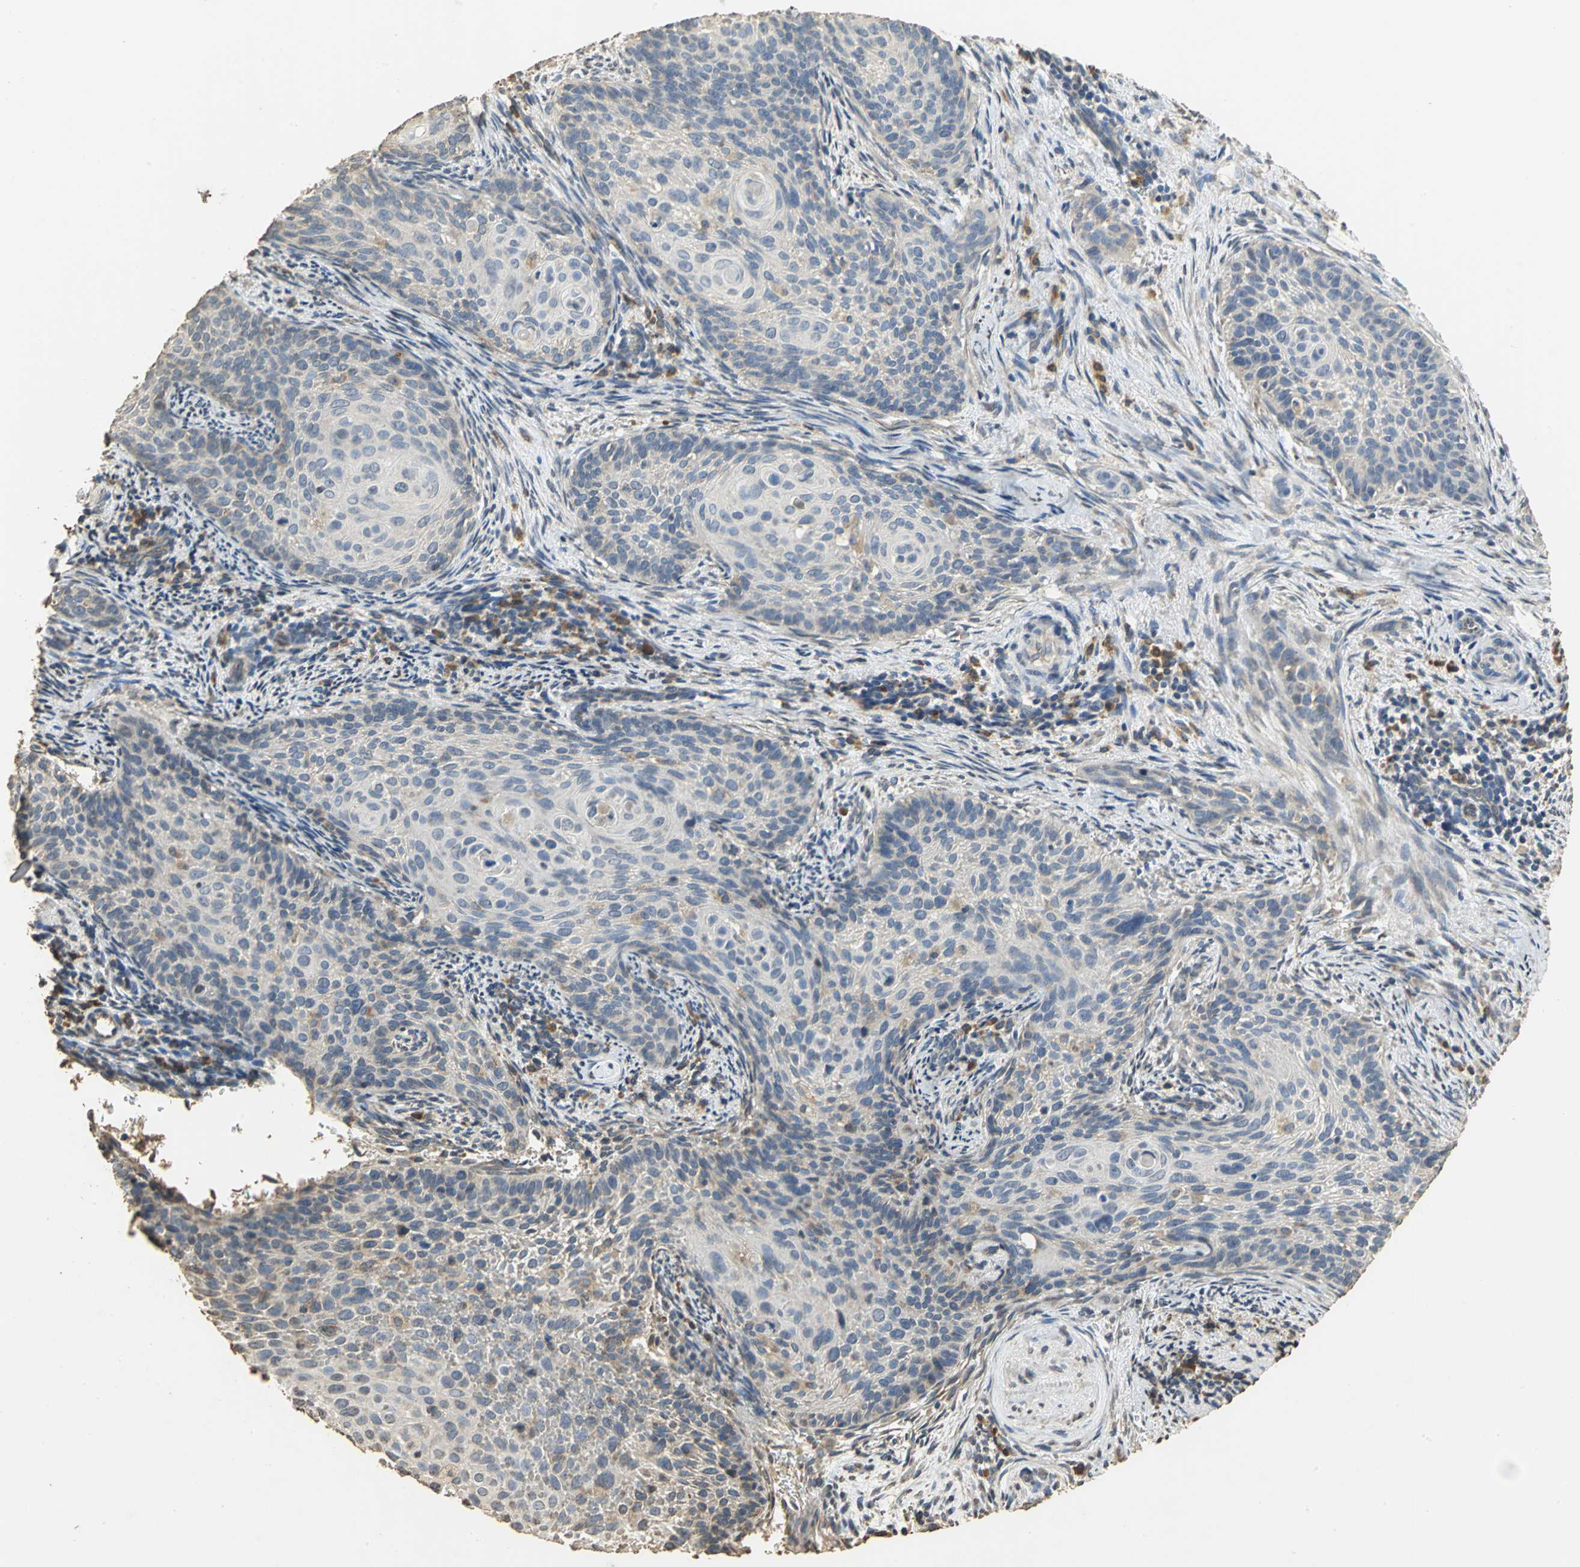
{"staining": {"intensity": "weak", "quantity": "25%-75%", "location": "cytoplasmic/membranous"}, "tissue": "cervical cancer", "cell_type": "Tumor cells", "image_type": "cancer", "snomed": [{"axis": "morphology", "description": "Squamous cell carcinoma, NOS"}, {"axis": "topography", "description": "Cervix"}], "caption": "A histopathology image showing weak cytoplasmic/membranous expression in approximately 25%-75% of tumor cells in cervical cancer (squamous cell carcinoma), as visualized by brown immunohistochemical staining.", "gene": "ACSL4", "patient": {"sex": "female", "age": 33}}